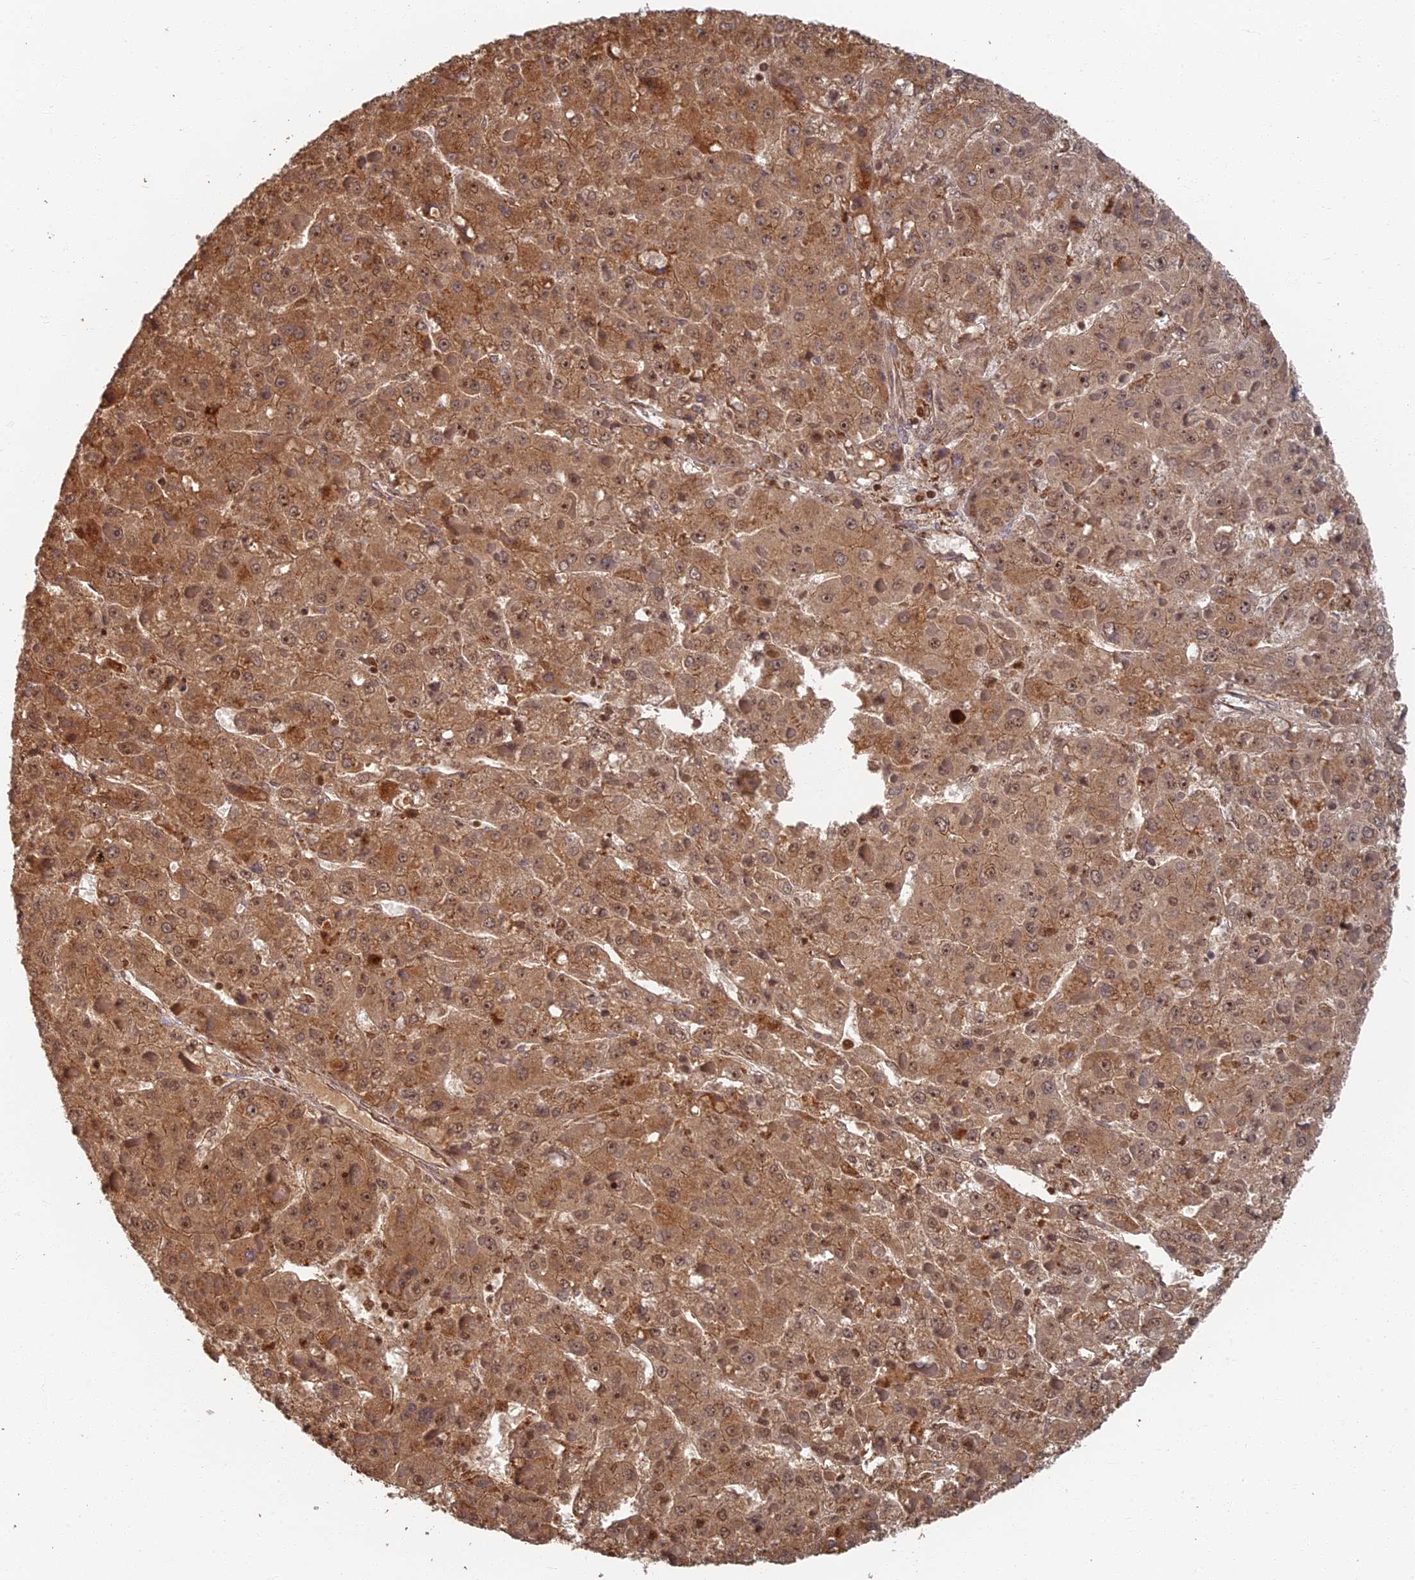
{"staining": {"intensity": "moderate", "quantity": ">75%", "location": "cytoplasmic/membranous,nuclear"}, "tissue": "liver cancer", "cell_type": "Tumor cells", "image_type": "cancer", "snomed": [{"axis": "morphology", "description": "Carcinoma, Hepatocellular, NOS"}, {"axis": "topography", "description": "Liver"}], "caption": "The image demonstrates staining of liver hepatocellular carcinoma, revealing moderate cytoplasmic/membranous and nuclear protein staining (brown color) within tumor cells. (Brightfield microscopy of DAB IHC at high magnification).", "gene": "GPATCH1", "patient": {"sex": "female", "age": 73}}